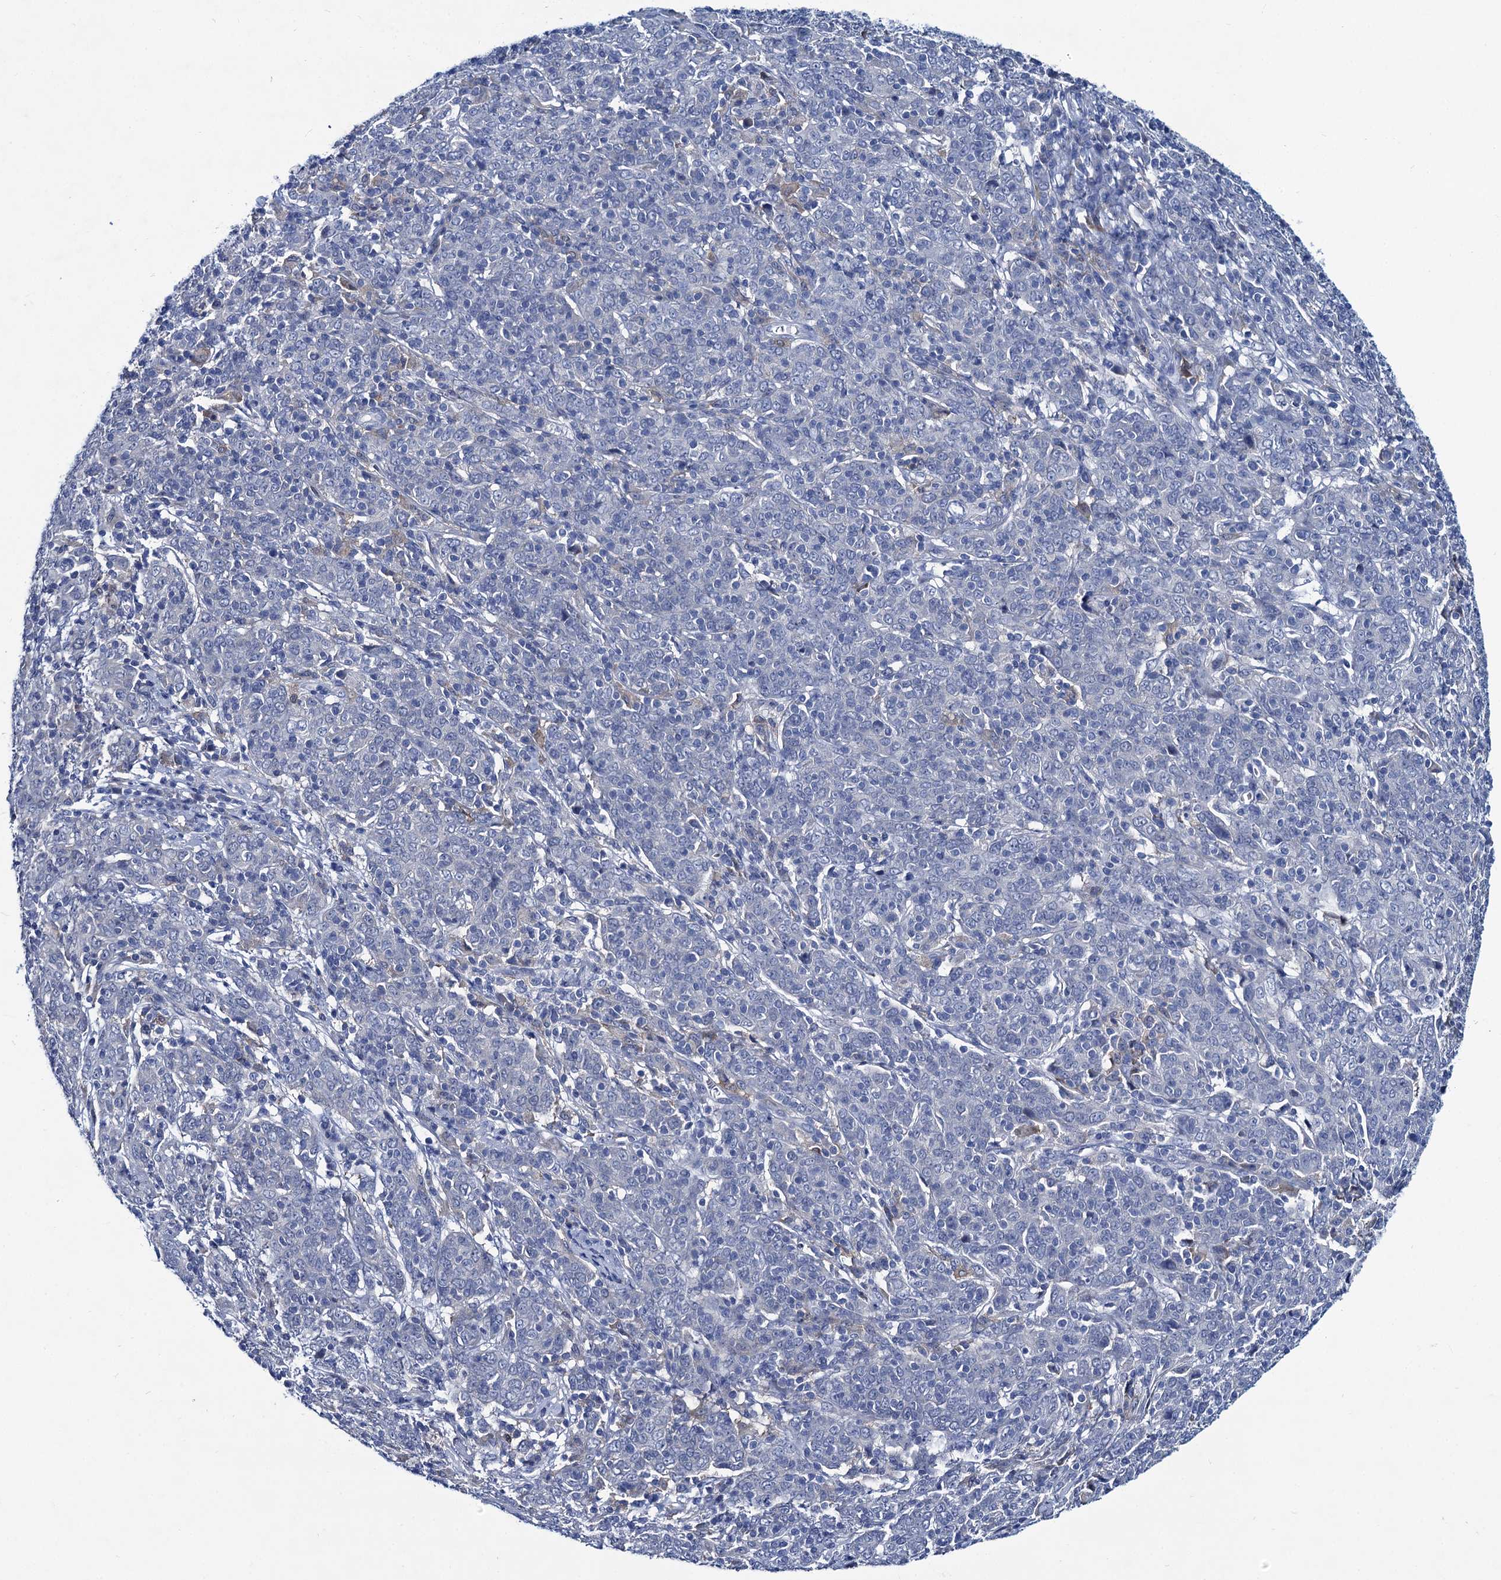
{"staining": {"intensity": "negative", "quantity": "none", "location": "none"}, "tissue": "cervical cancer", "cell_type": "Tumor cells", "image_type": "cancer", "snomed": [{"axis": "morphology", "description": "Squamous cell carcinoma, NOS"}, {"axis": "topography", "description": "Cervix"}], "caption": "A high-resolution image shows immunohistochemistry (IHC) staining of cervical cancer (squamous cell carcinoma), which reveals no significant expression in tumor cells.", "gene": "RTKN2", "patient": {"sex": "female", "age": 67}}